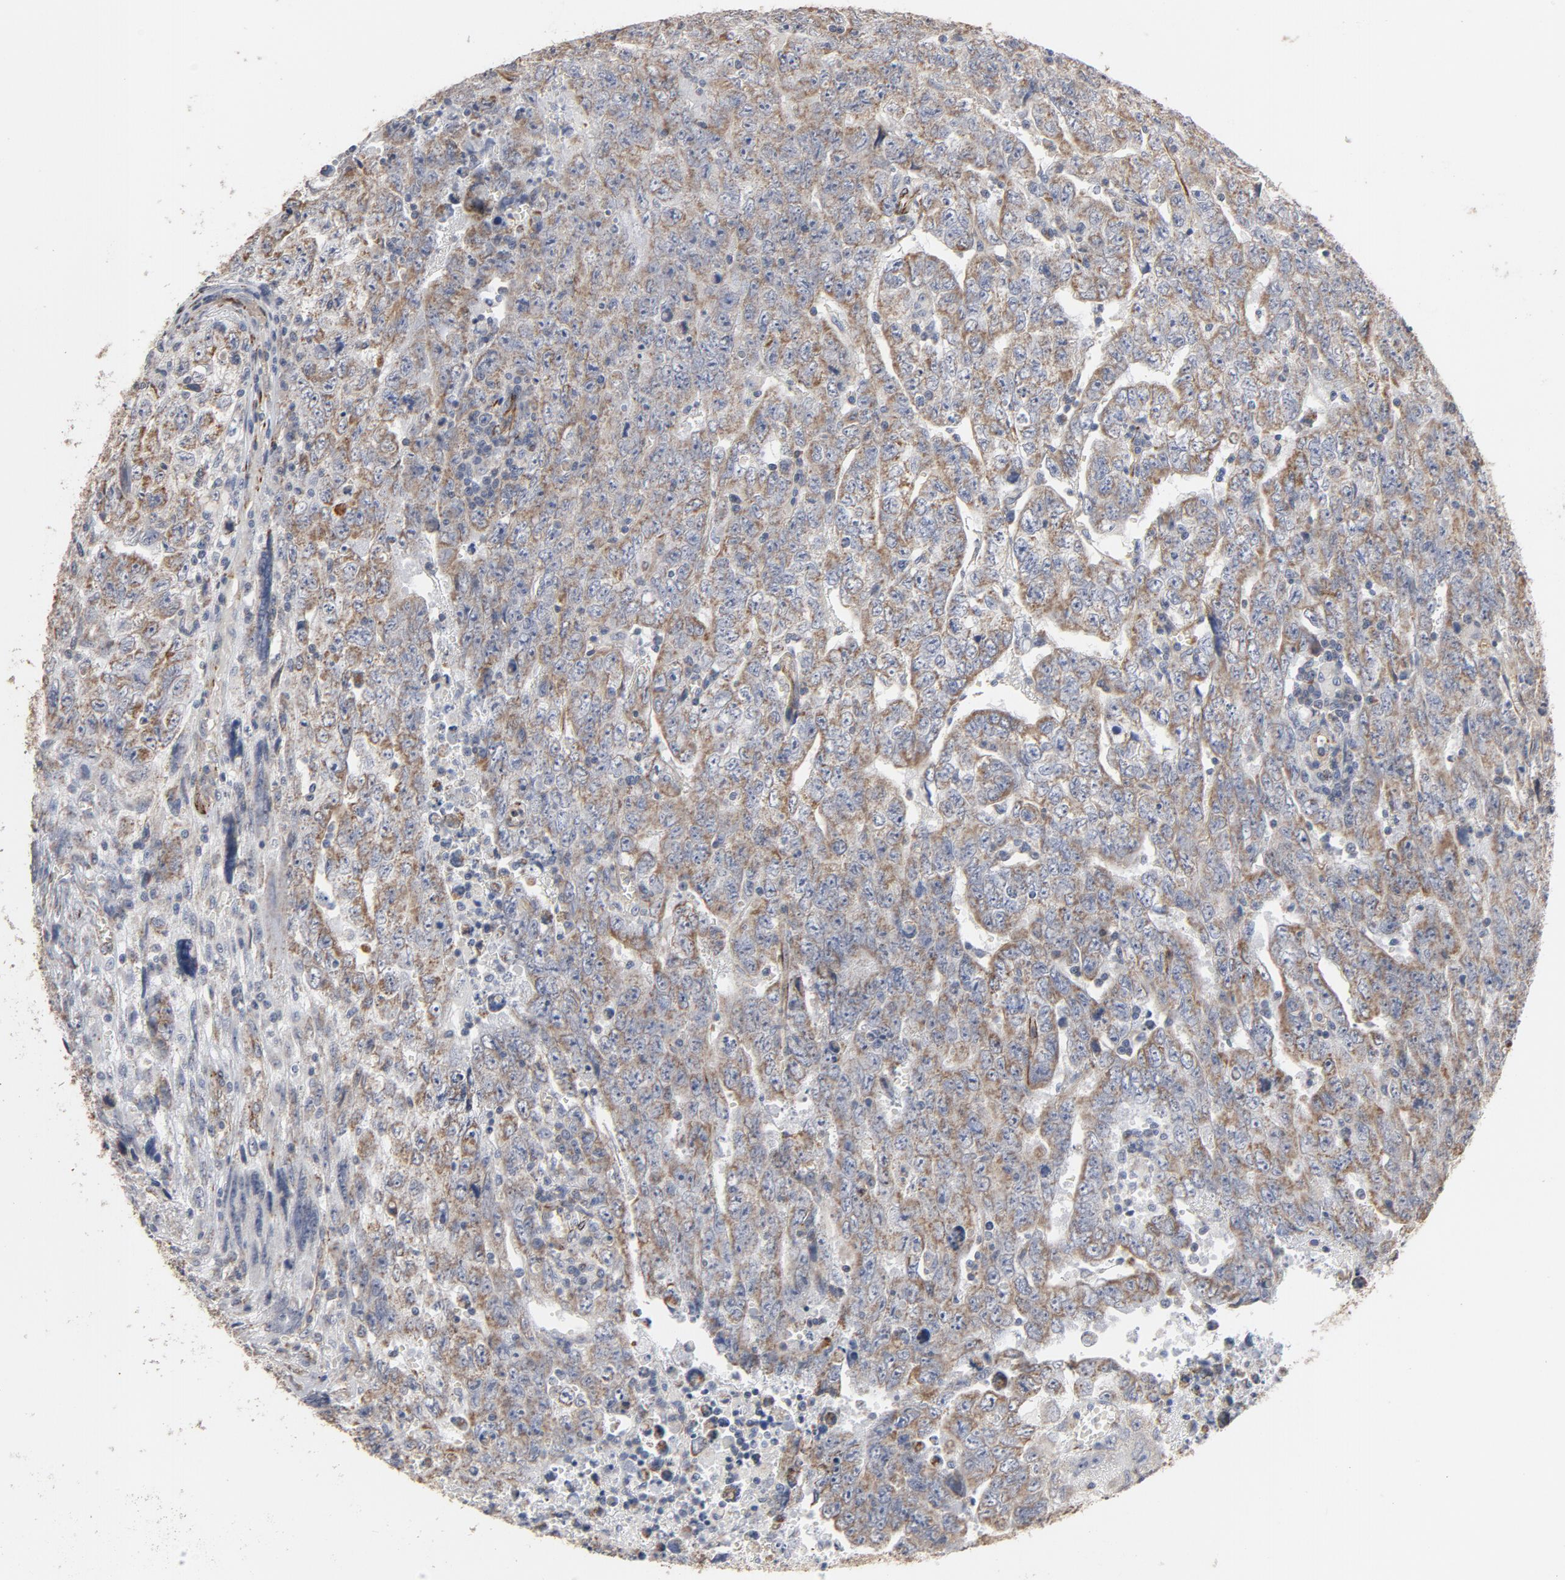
{"staining": {"intensity": "weak", "quantity": ">75%", "location": "cytoplasmic/membranous"}, "tissue": "testis cancer", "cell_type": "Tumor cells", "image_type": "cancer", "snomed": [{"axis": "morphology", "description": "Carcinoma, Embryonal, NOS"}, {"axis": "topography", "description": "Testis"}], "caption": "Testis cancer (embryonal carcinoma) stained for a protein exhibits weak cytoplasmic/membranous positivity in tumor cells.", "gene": "GNG2", "patient": {"sex": "male", "age": 28}}